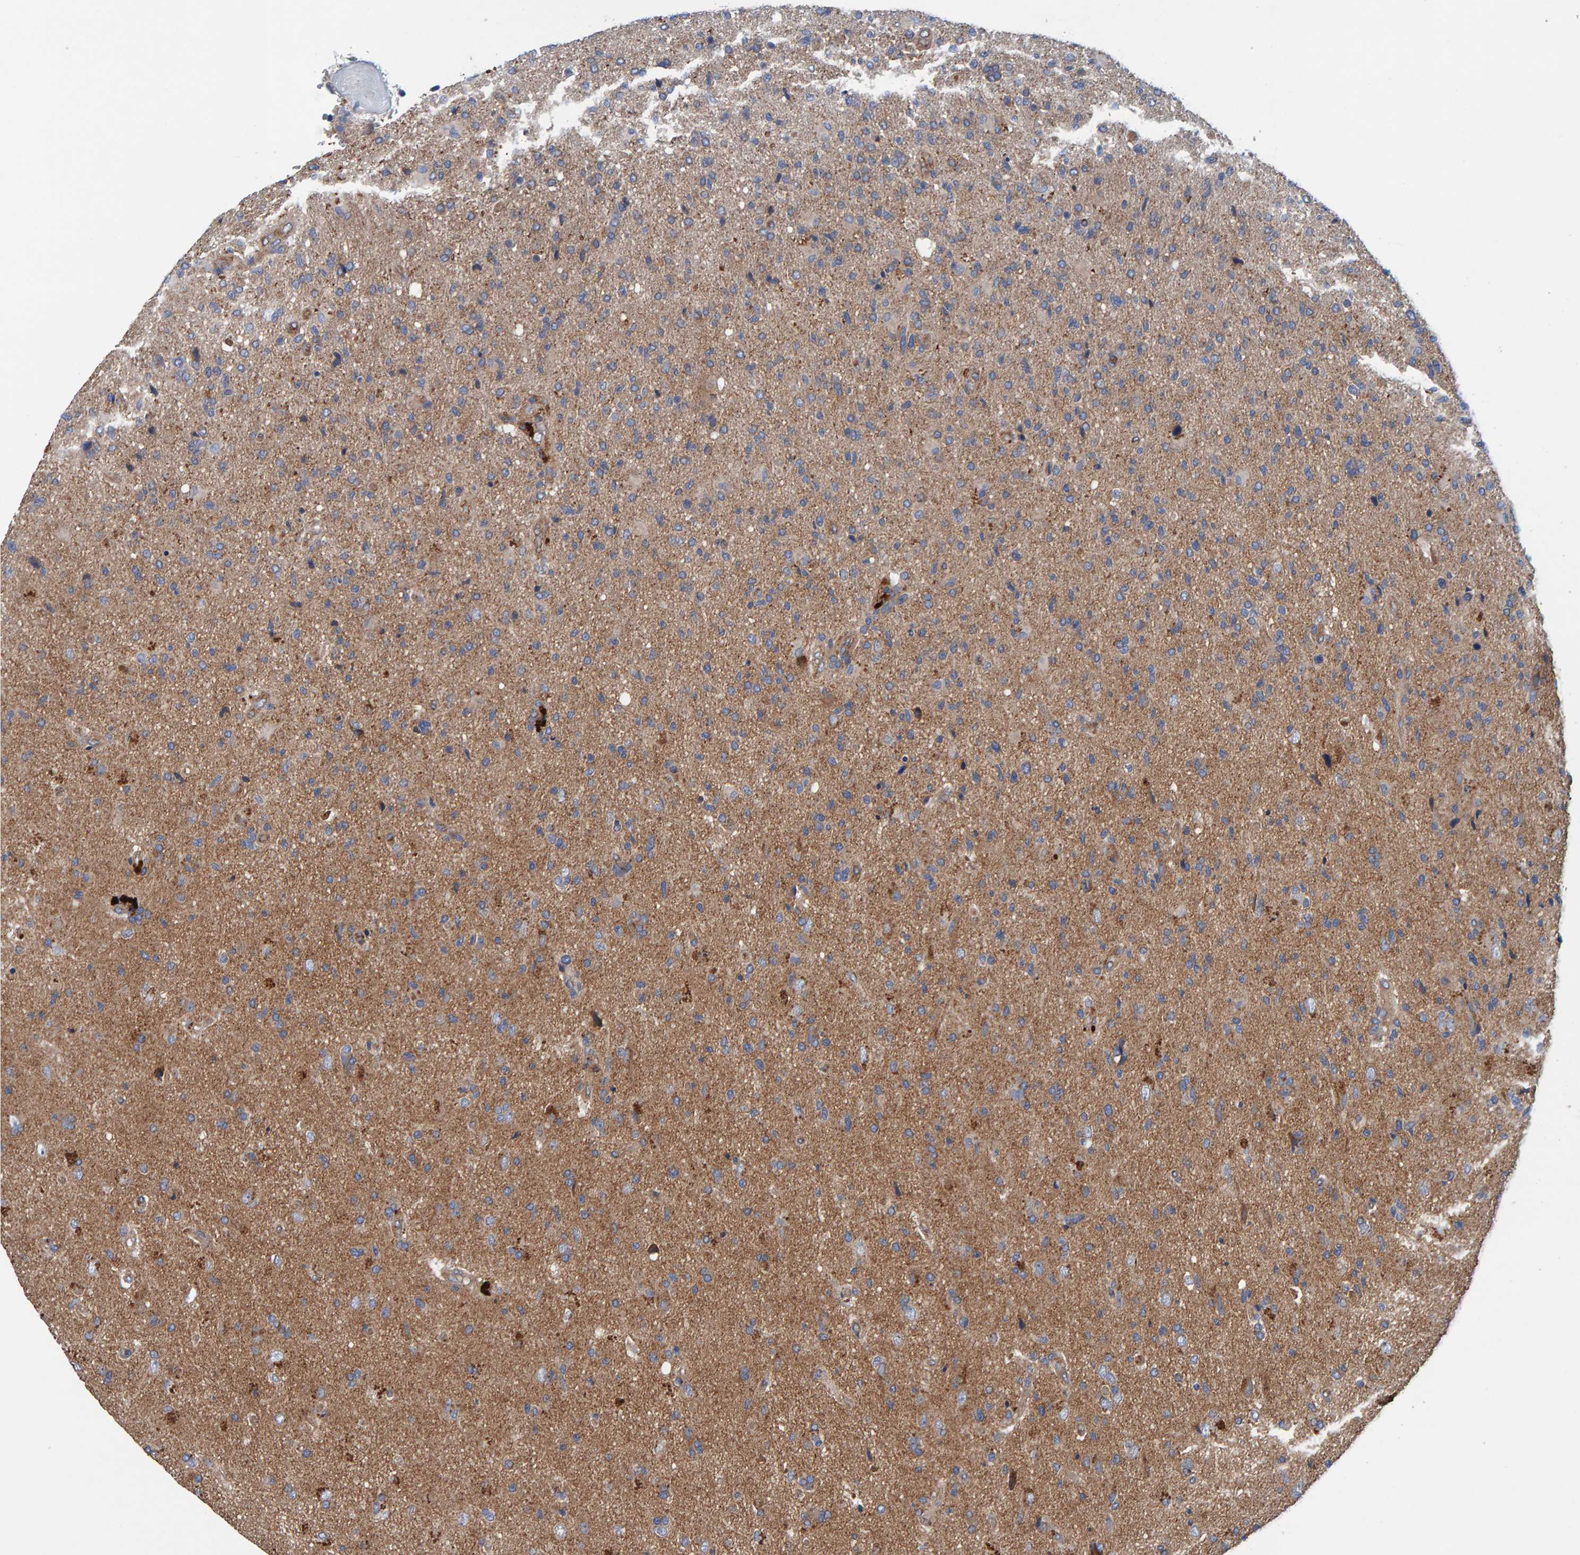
{"staining": {"intensity": "weak", "quantity": ">75%", "location": "cytoplasmic/membranous"}, "tissue": "glioma", "cell_type": "Tumor cells", "image_type": "cancer", "snomed": [{"axis": "morphology", "description": "Glioma, malignant, High grade"}, {"axis": "topography", "description": "Brain"}], "caption": "High-magnification brightfield microscopy of glioma stained with DAB (3,3'-diaminobenzidine) (brown) and counterstained with hematoxylin (blue). tumor cells exhibit weak cytoplasmic/membranous positivity is present in about>75% of cells.", "gene": "MKLN1", "patient": {"sex": "male", "age": 72}}